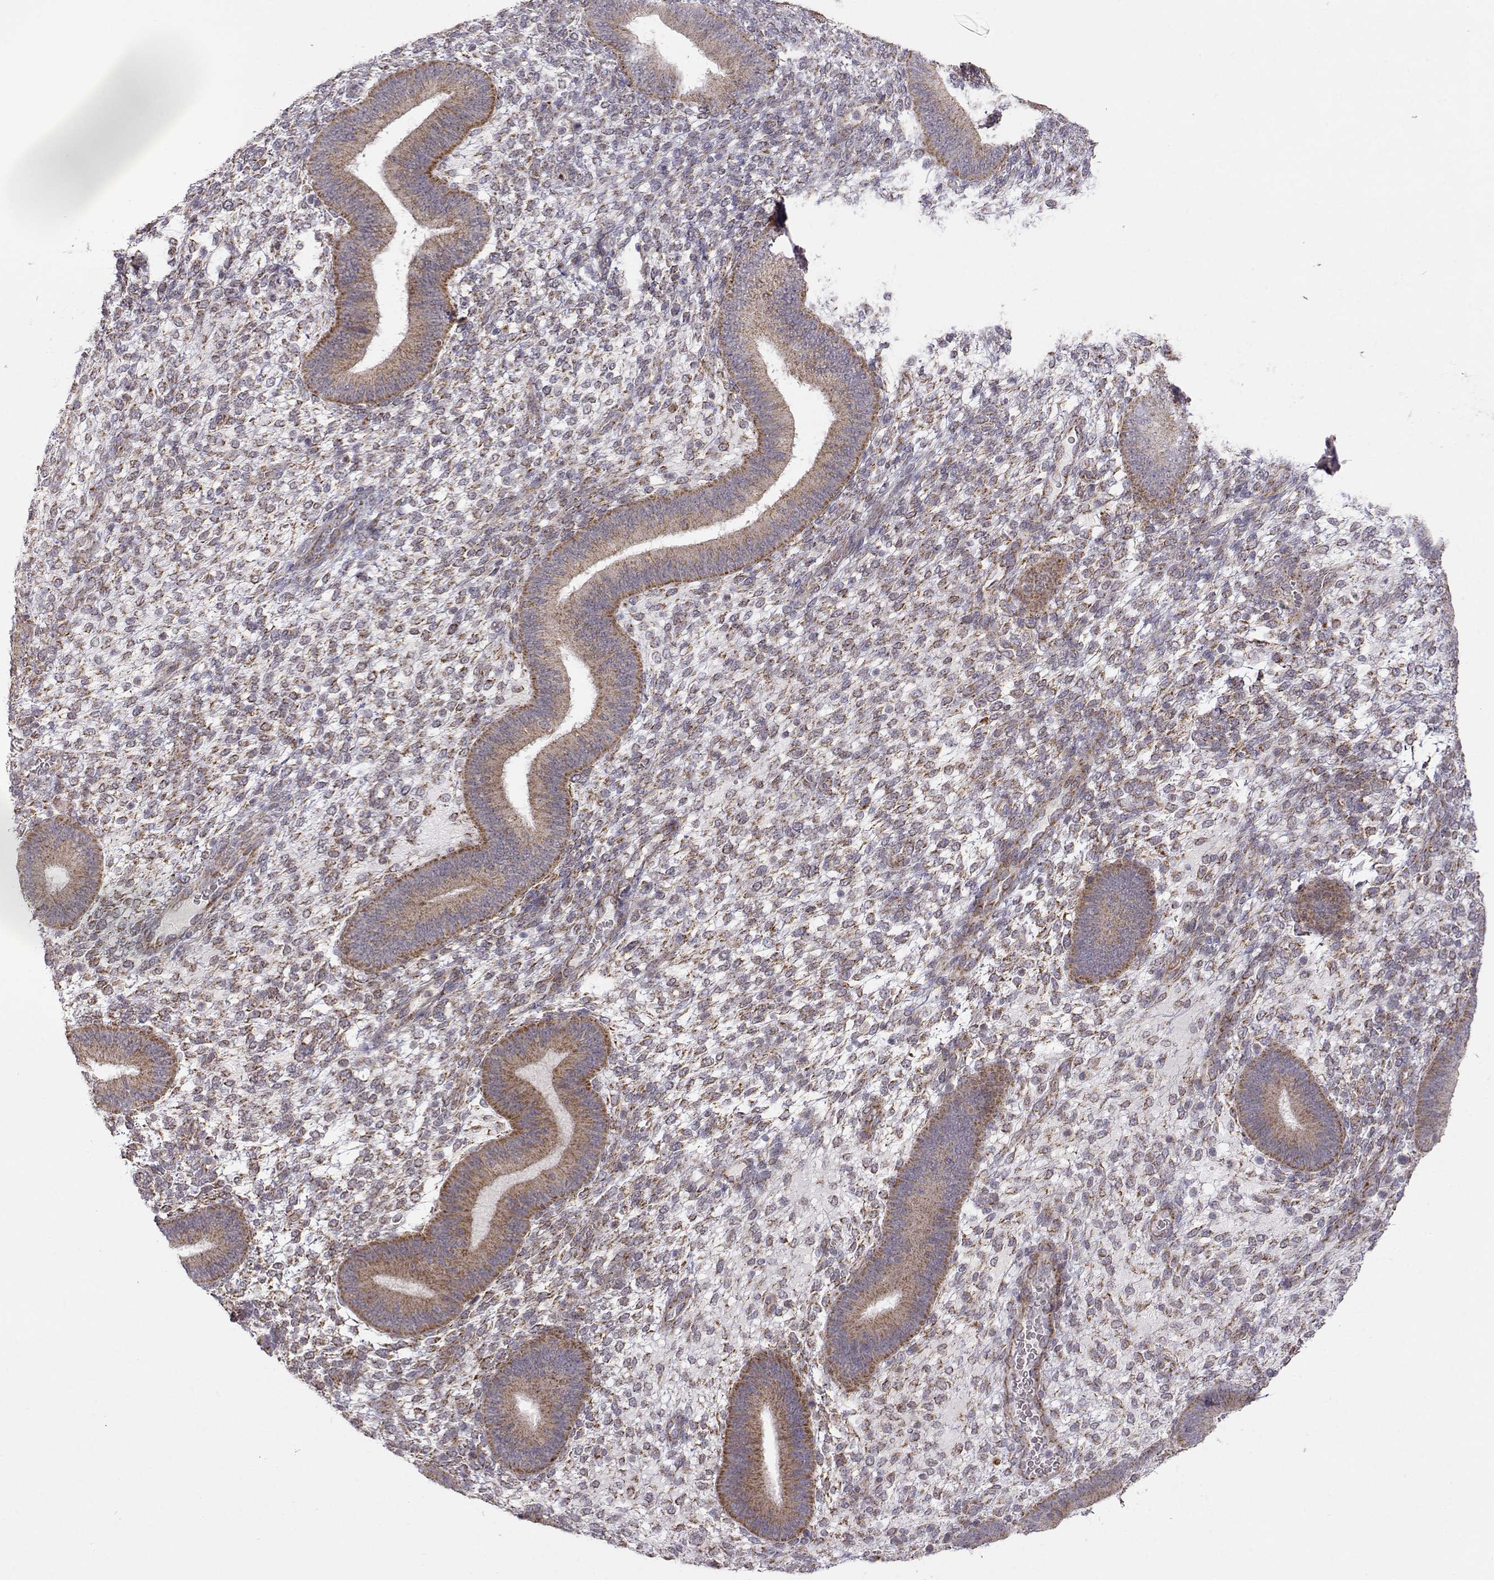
{"staining": {"intensity": "moderate", "quantity": "25%-75%", "location": "cytoplasmic/membranous"}, "tissue": "endometrium", "cell_type": "Cells in endometrial stroma", "image_type": "normal", "snomed": [{"axis": "morphology", "description": "Normal tissue, NOS"}, {"axis": "topography", "description": "Endometrium"}], "caption": "Benign endometrium was stained to show a protein in brown. There is medium levels of moderate cytoplasmic/membranous staining in about 25%-75% of cells in endometrial stroma.", "gene": "EXOG", "patient": {"sex": "female", "age": 39}}